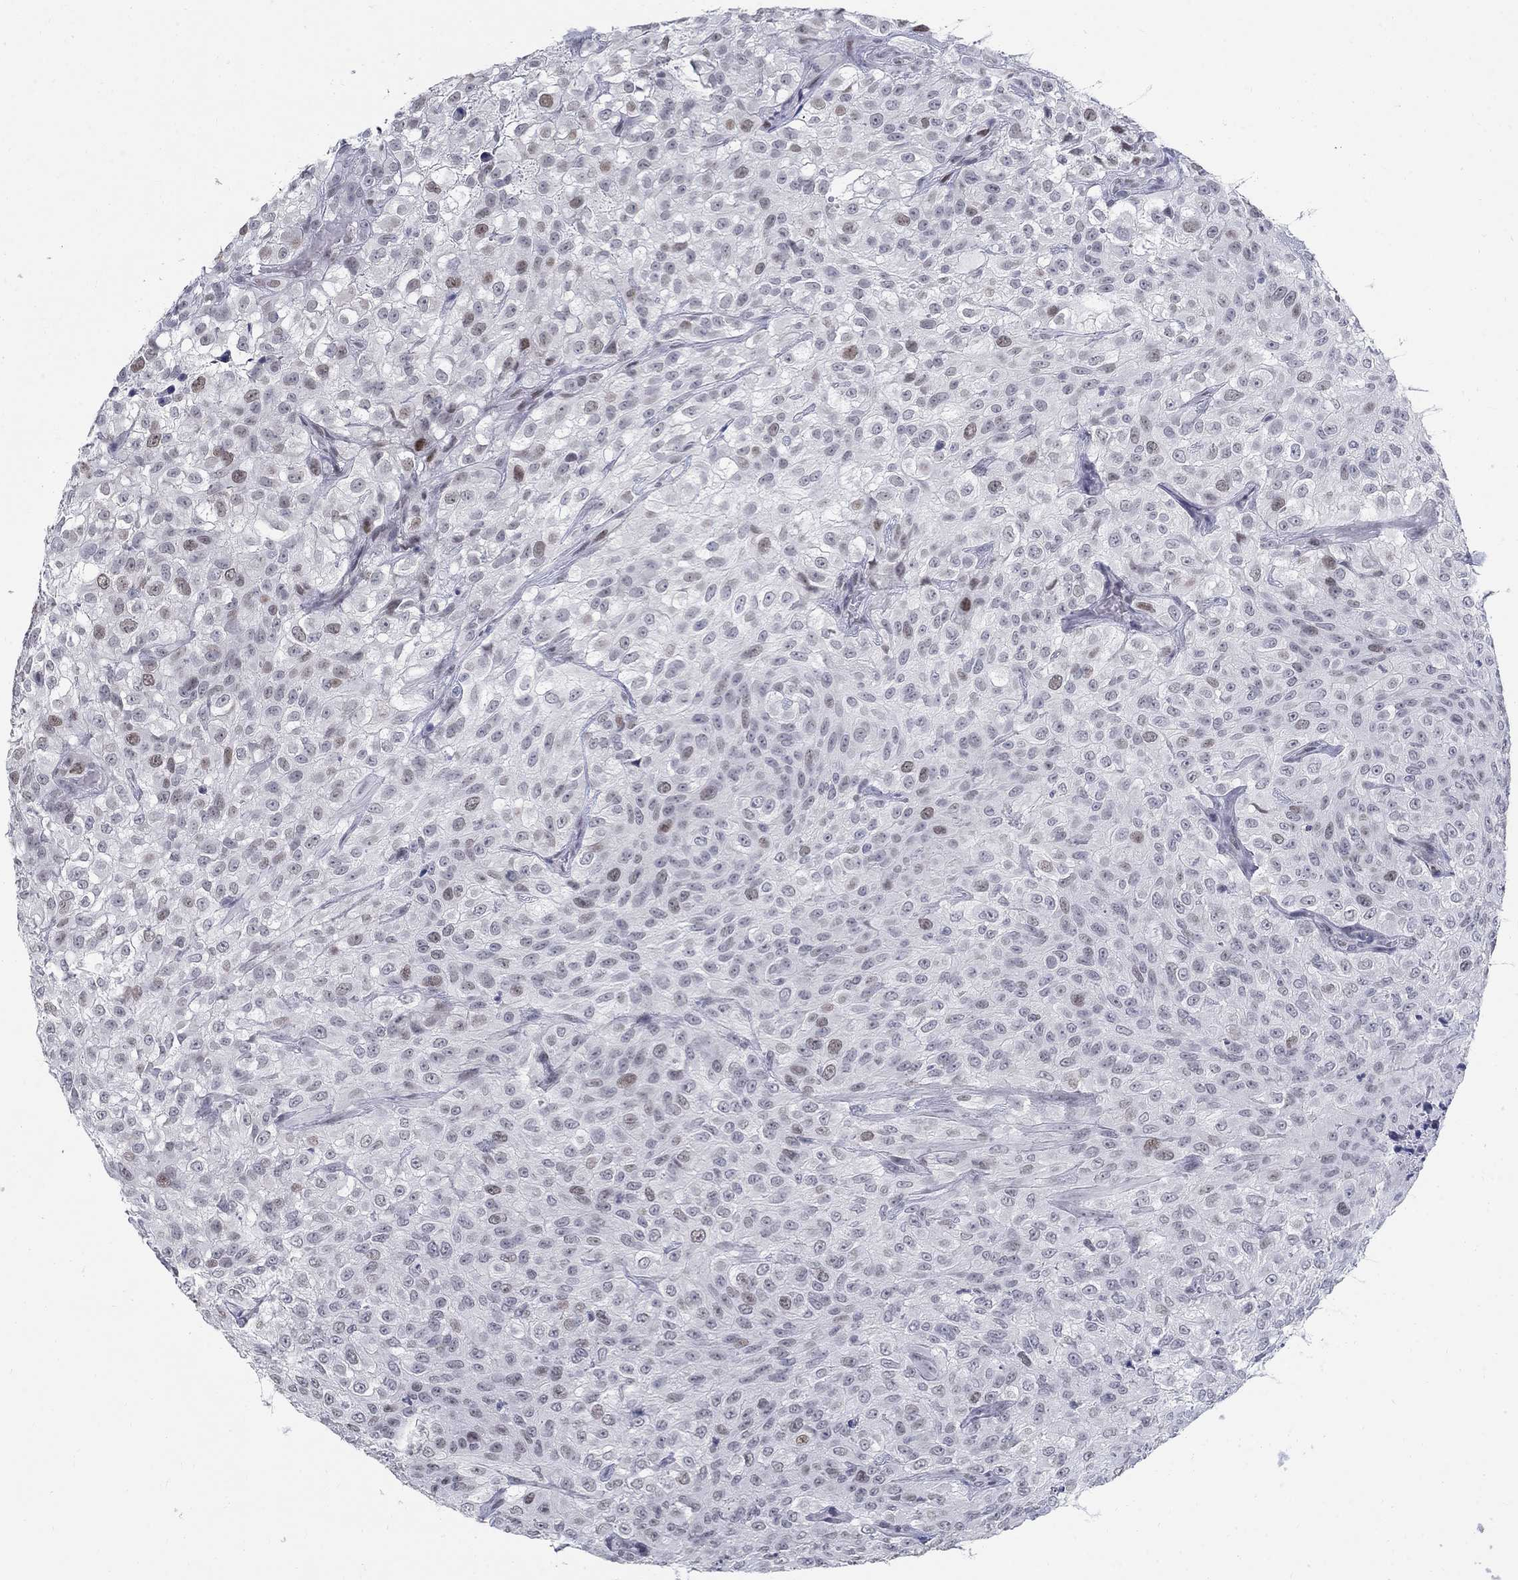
{"staining": {"intensity": "weak", "quantity": "<25%", "location": "nuclear"}, "tissue": "urothelial cancer", "cell_type": "Tumor cells", "image_type": "cancer", "snomed": [{"axis": "morphology", "description": "Urothelial carcinoma, High grade"}, {"axis": "topography", "description": "Urinary bladder"}], "caption": "Immunohistochemistry (IHC) of urothelial carcinoma (high-grade) reveals no positivity in tumor cells.", "gene": "BHLHE22", "patient": {"sex": "male", "age": 56}}